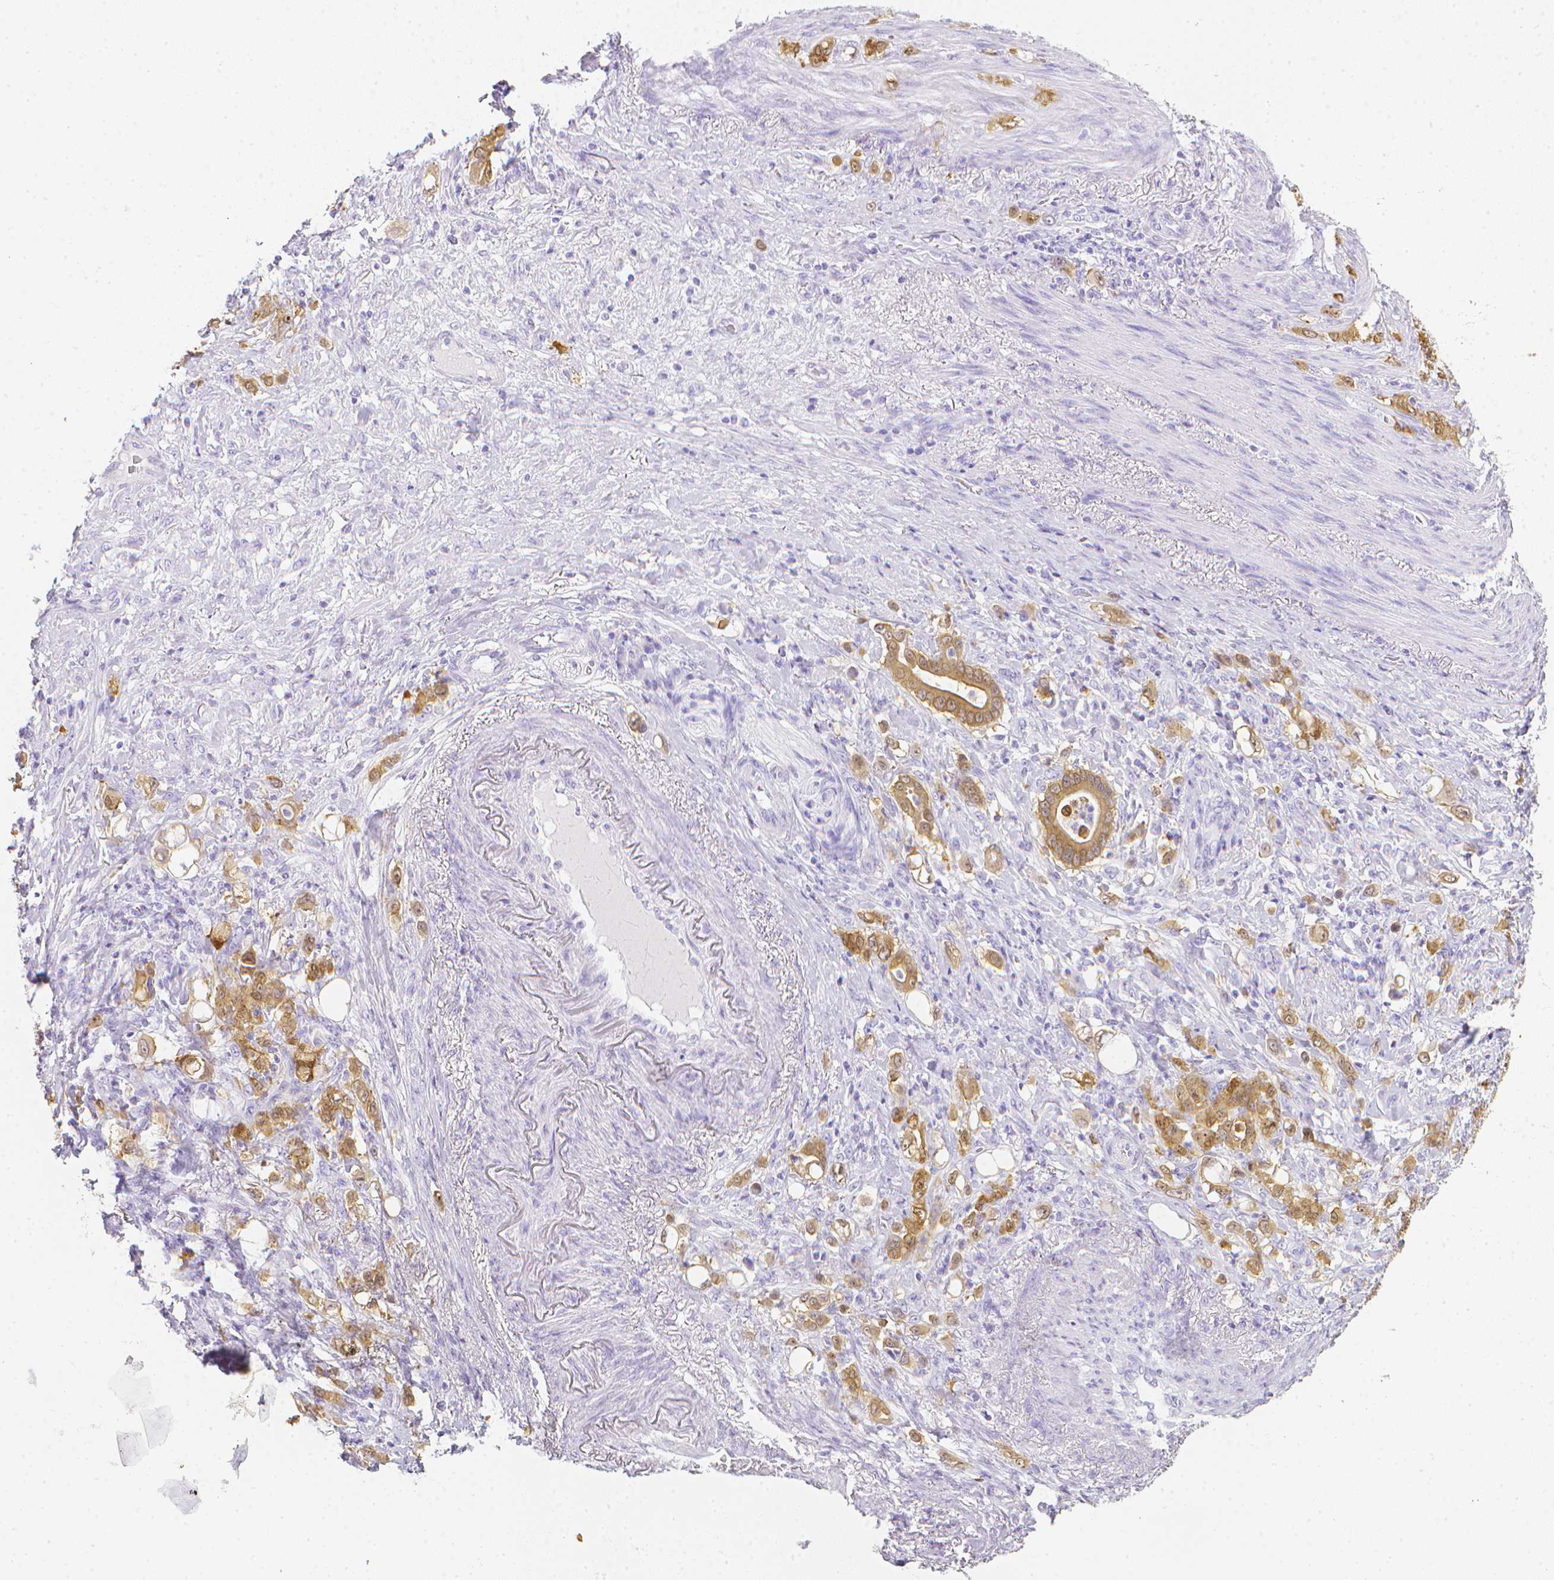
{"staining": {"intensity": "moderate", "quantity": ">75%", "location": "cytoplasmic/membranous,nuclear"}, "tissue": "stomach cancer", "cell_type": "Tumor cells", "image_type": "cancer", "snomed": [{"axis": "morphology", "description": "Adenocarcinoma, NOS"}, {"axis": "topography", "description": "Stomach"}], "caption": "Brown immunohistochemical staining in adenocarcinoma (stomach) reveals moderate cytoplasmic/membranous and nuclear staining in about >75% of tumor cells. (DAB (3,3'-diaminobenzidine) IHC with brightfield microscopy, high magnification).", "gene": "LGALS4", "patient": {"sex": "female", "age": 79}}